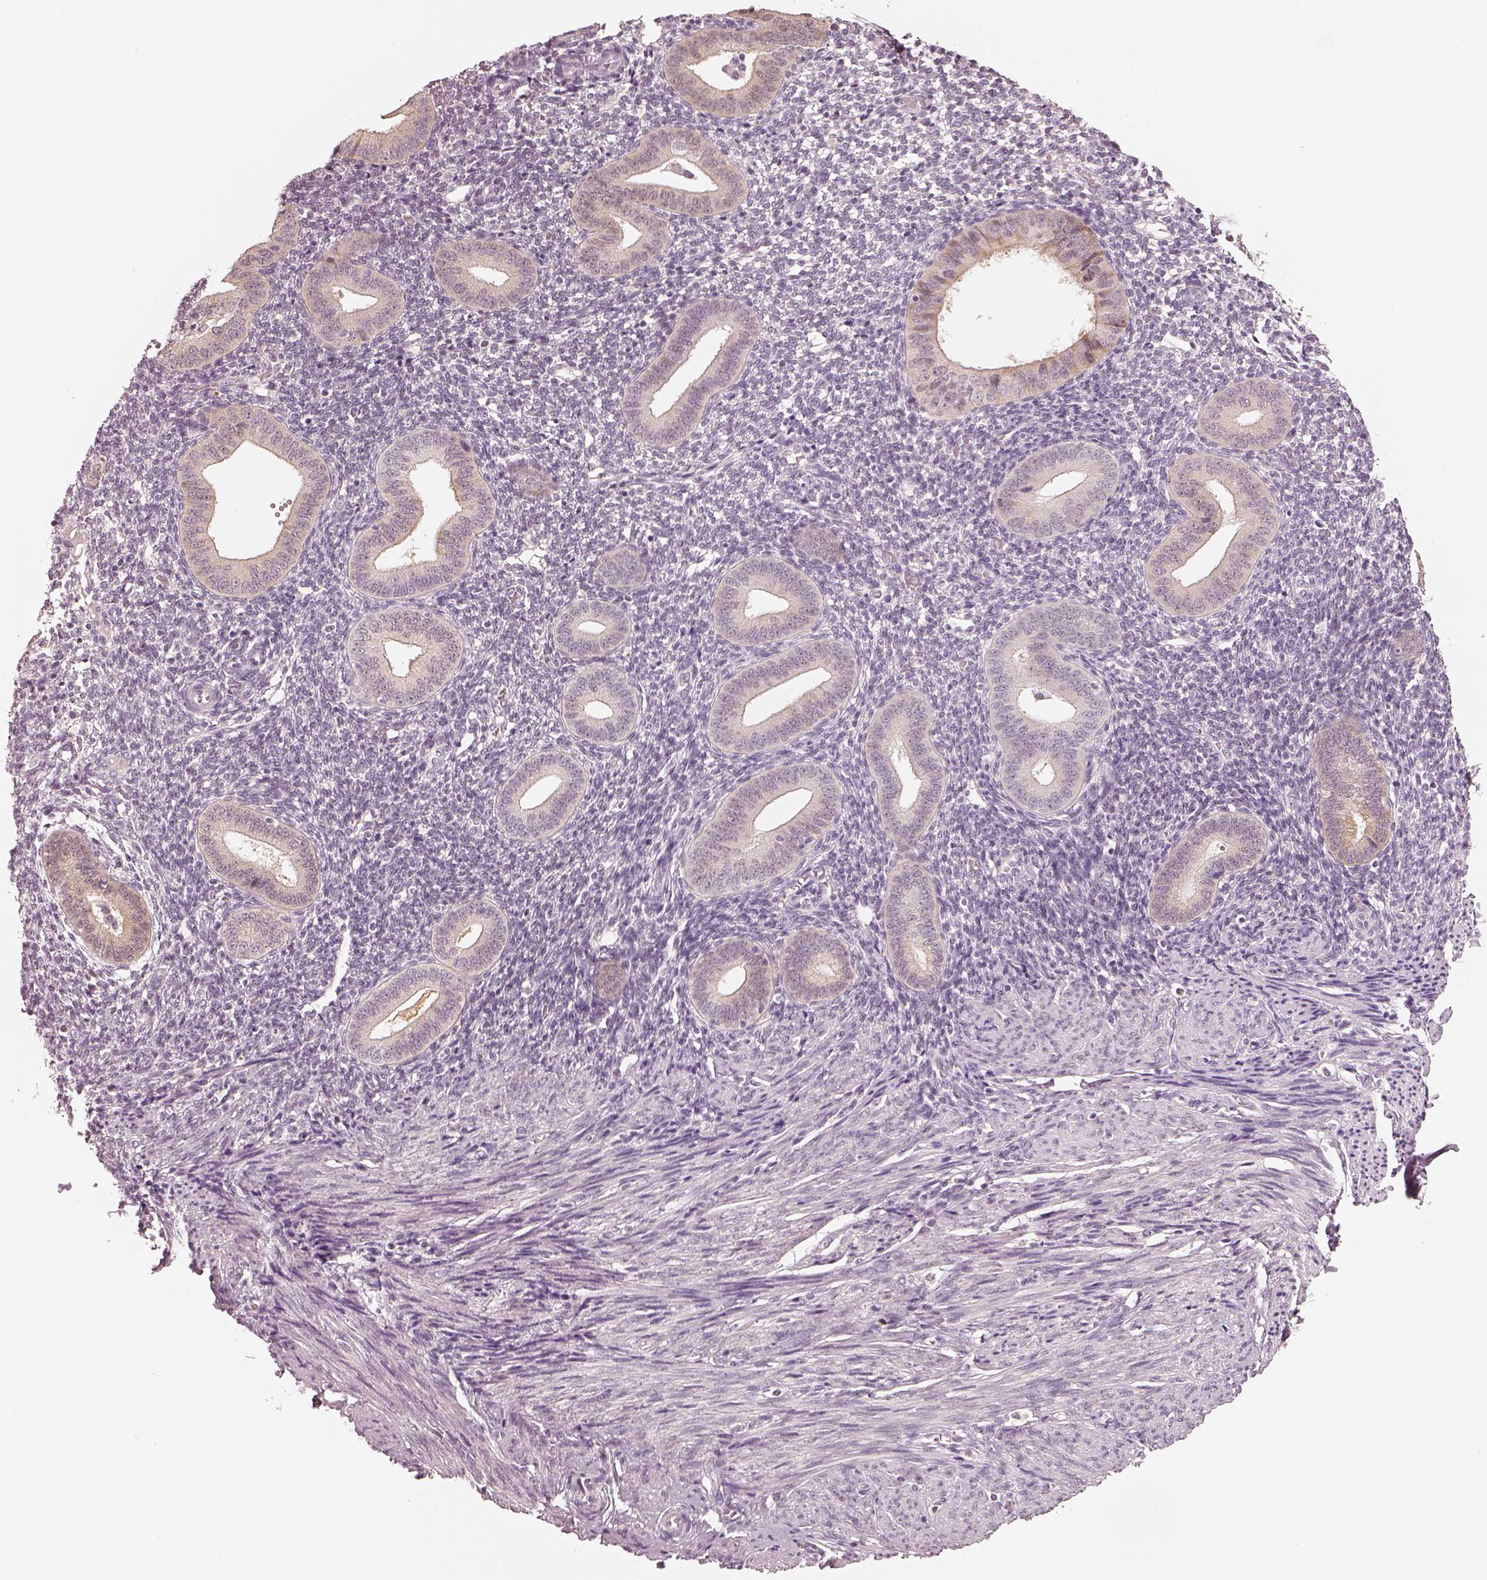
{"staining": {"intensity": "negative", "quantity": "none", "location": "none"}, "tissue": "endometrium", "cell_type": "Cells in endometrial stroma", "image_type": "normal", "snomed": [{"axis": "morphology", "description": "Normal tissue, NOS"}, {"axis": "topography", "description": "Endometrium"}], "caption": "DAB immunohistochemical staining of unremarkable human endometrium displays no significant expression in cells in endometrial stroma.", "gene": "EGR4", "patient": {"sex": "female", "age": 40}}